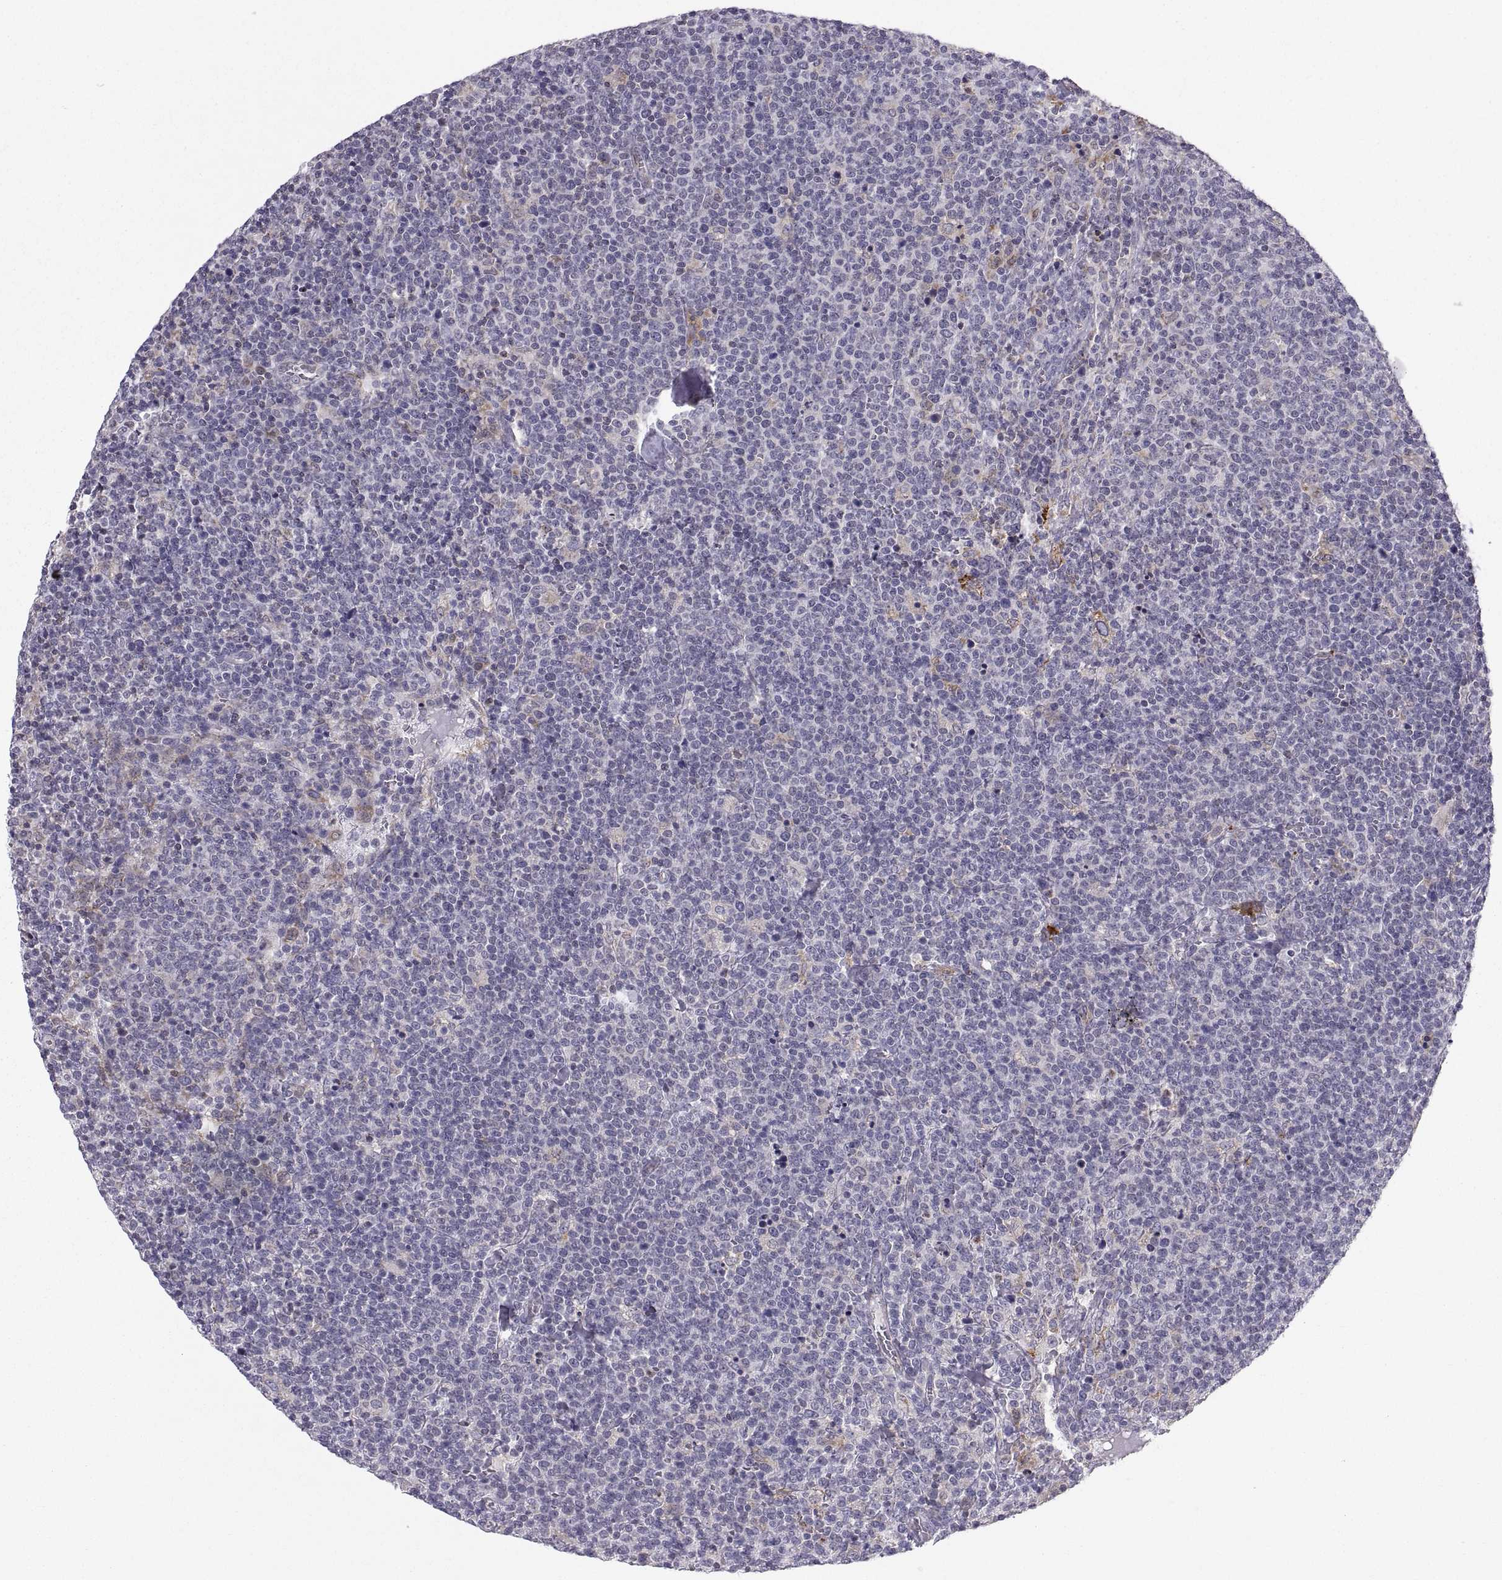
{"staining": {"intensity": "negative", "quantity": "none", "location": "none"}, "tissue": "lymphoma", "cell_type": "Tumor cells", "image_type": "cancer", "snomed": [{"axis": "morphology", "description": "Malignant lymphoma, non-Hodgkin's type, High grade"}, {"axis": "topography", "description": "Lymph node"}], "caption": "Immunohistochemistry (IHC) histopathology image of human lymphoma stained for a protein (brown), which shows no staining in tumor cells.", "gene": "ERO1A", "patient": {"sex": "male", "age": 61}}